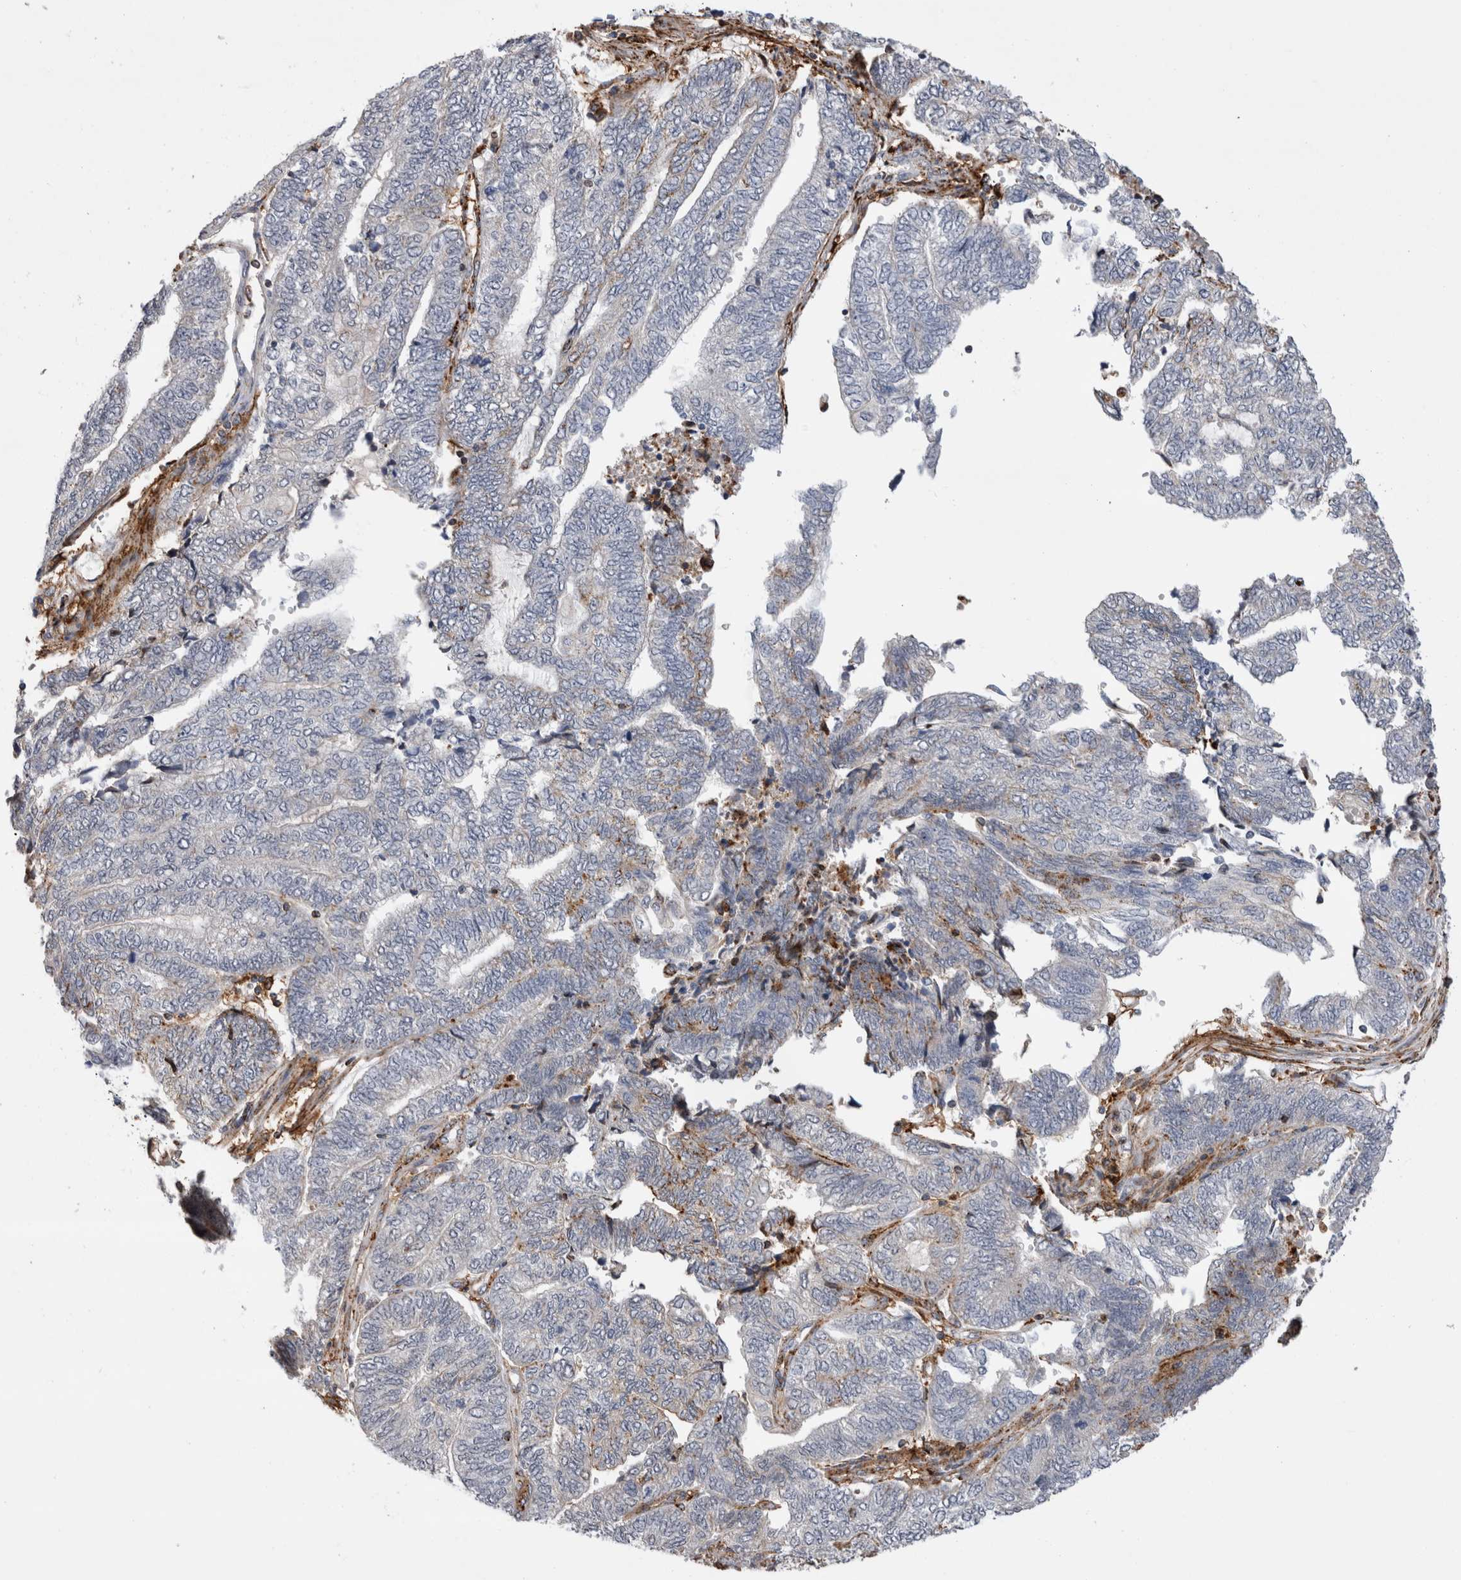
{"staining": {"intensity": "weak", "quantity": "<25%", "location": "cytoplasmic/membranous"}, "tissue": "endometrial cancer", "cell_type": "Tumor cells", "image_type": "cancer", "snomed": [{"axis": "morphology", "description": "Adenocarcinoma, NOS"}, {"axis": "topography", "description": "Uterus"}, {"axis": "topography", "description": "Endometrium"}], "caption": "This is a micrograph of IHC staining of adenocarcinoma (endometrial), which shows no staining in tumor cells.", "gene": "CCDC88B", "patient": {"sex": "female", "age": 70}}